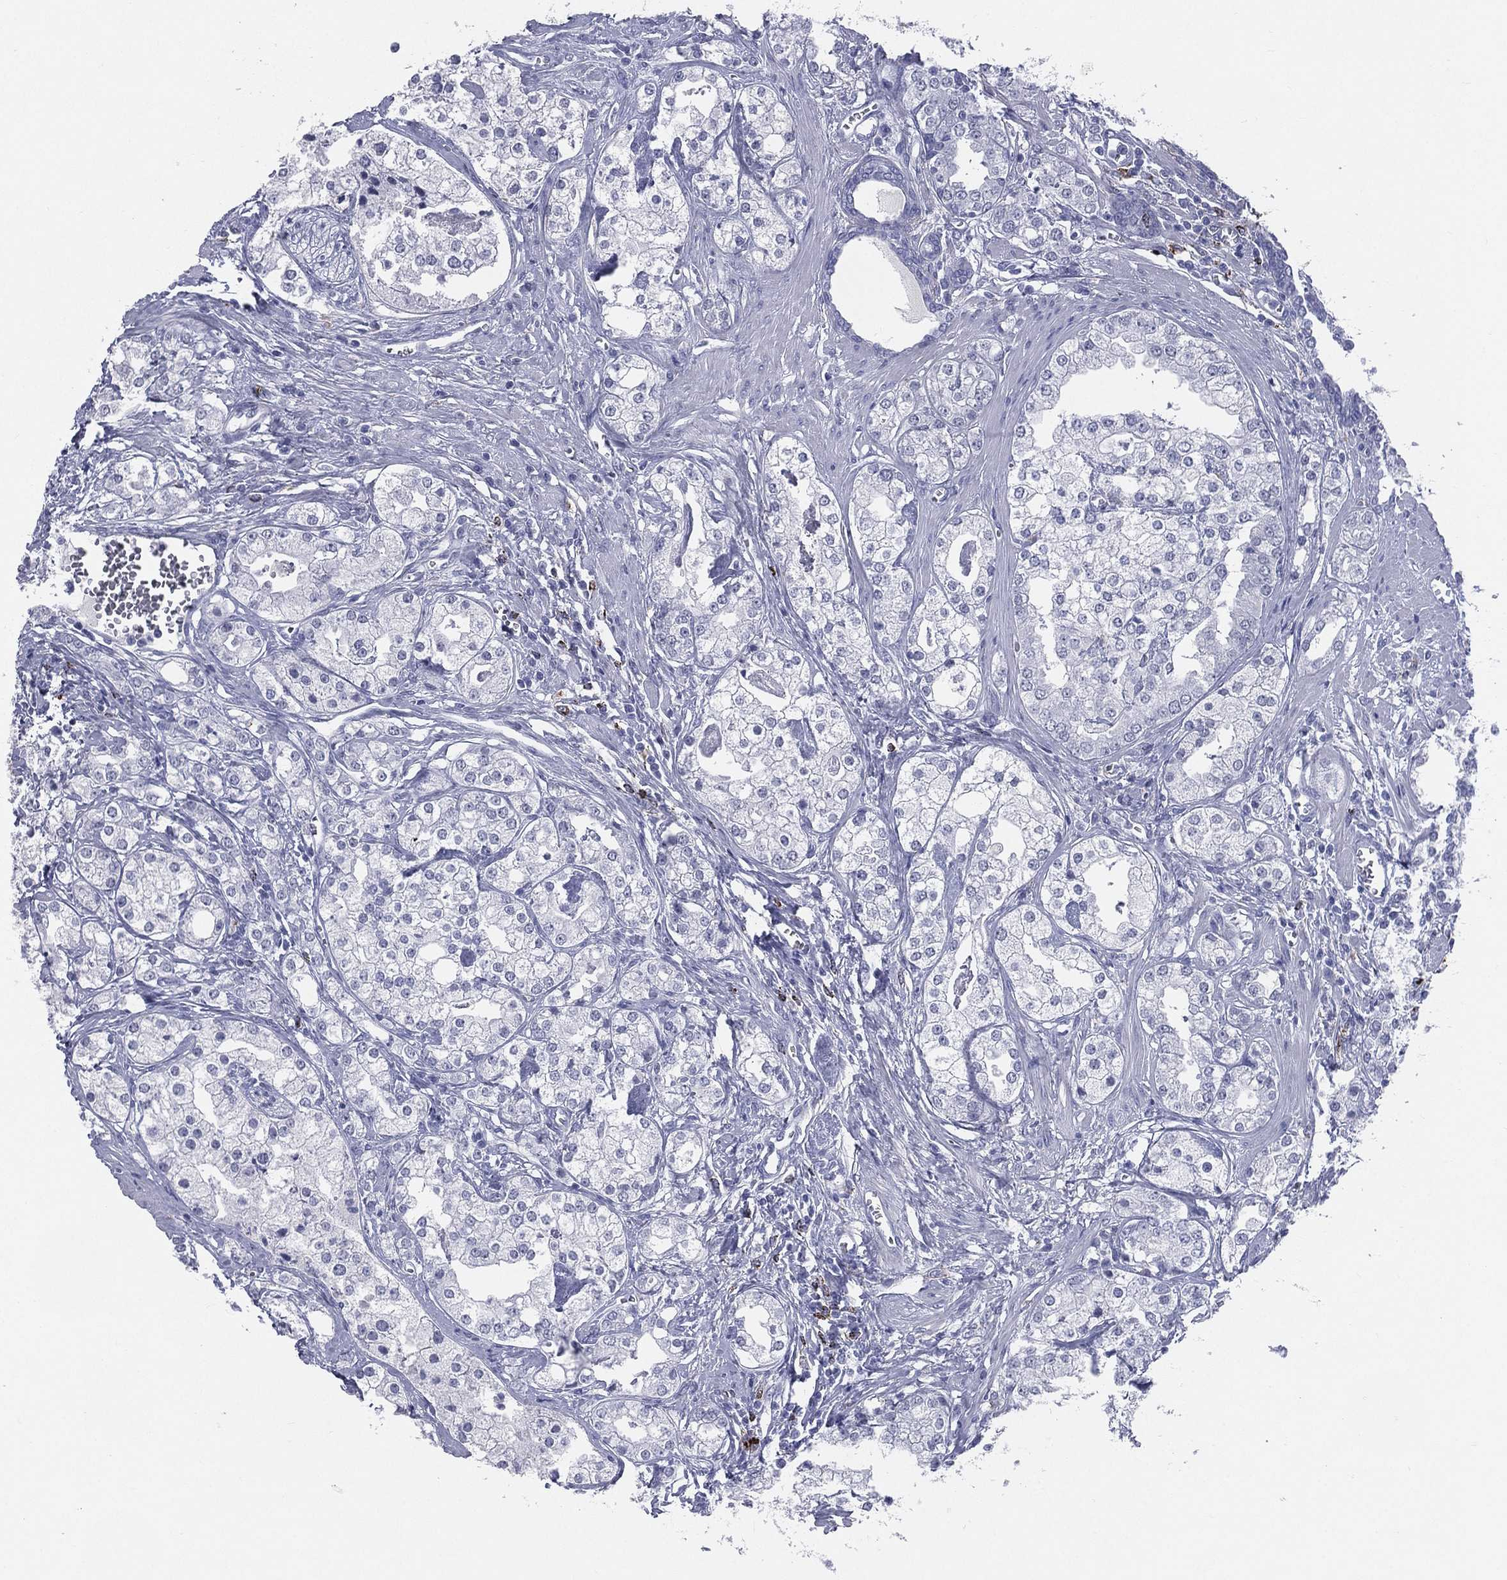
{"staining": {"intensity": "negative", "quantity": "none", "location": "none"}, "tissue": "prostate cancer", "cell_type": "Tumor cells", "image_type": "cancer", "snomed": [{"axis": "morphology", "description": "Adenocarcinoma, NOS"}, {"axis": "topography", "description": "Prostate and seminal vesicle, NOS"}, {"axis": "topography", "description": "Prostate"}], "caption": "The immunohistochemistry image has no significant positivity in tumor cells of prostate adenocarcinoma tissue.", "gene": "HLA-DOA", "patient": {"sex": "male", "age": 62}}